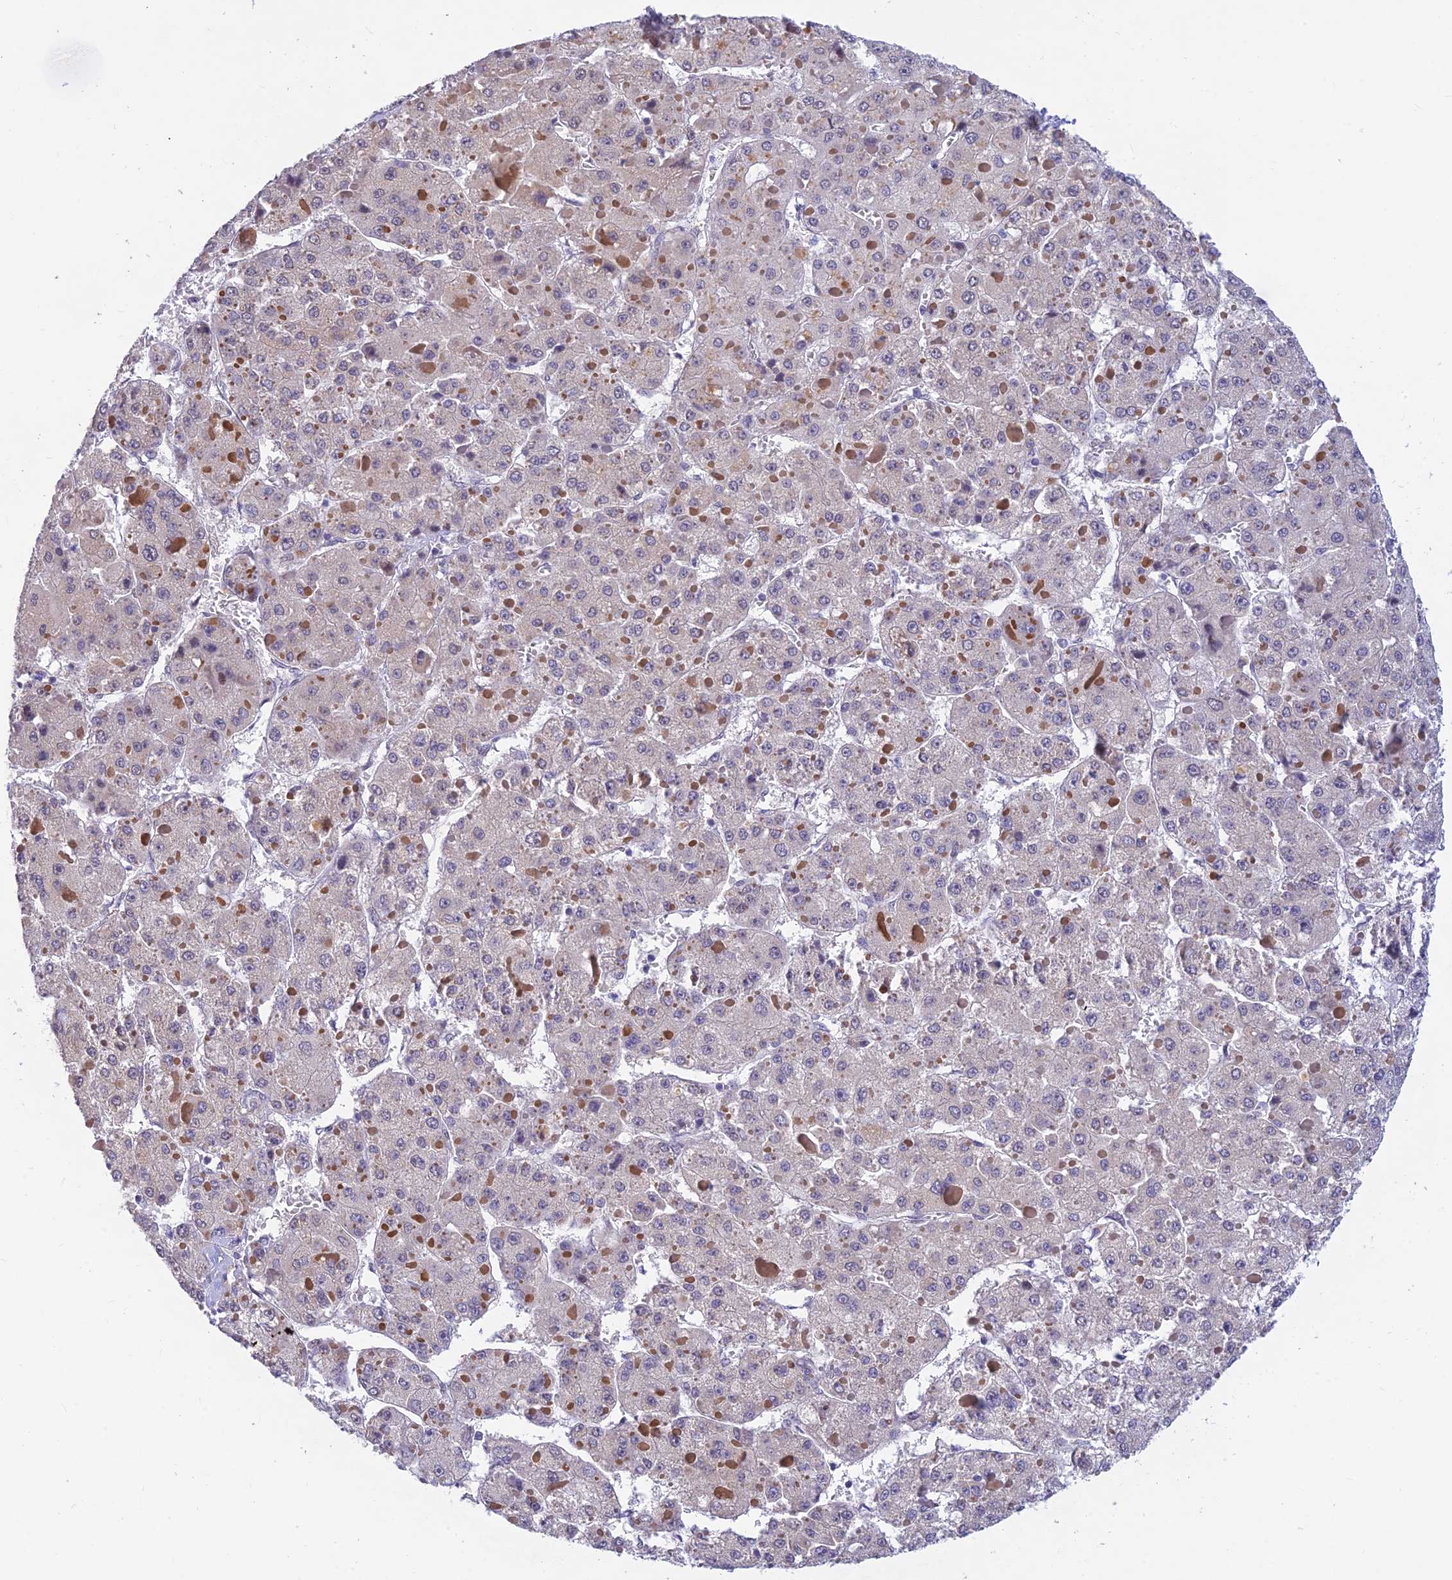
{"staining": {"intensity": "negative", "quantity": "none", "location": "none"}, "tissue": "liver cancer", "cell_type": "Tumor cells", "image_type": "cancer", "snomed": [{"axis": "morphology", "description": "Carcinoma, Hepatocellular, NOS"}, {"axis": "topography", "description": "Liver"}], "caption": "There is no significant expression in tumor cells of liver hepatocellular carcinoma. (DAB (3,3'-diaminobenzidine) immunohistochemistry with hematoxylin counter stain).", "gene": "INKA1", "patient": {"sex": "female", "age": 73}}